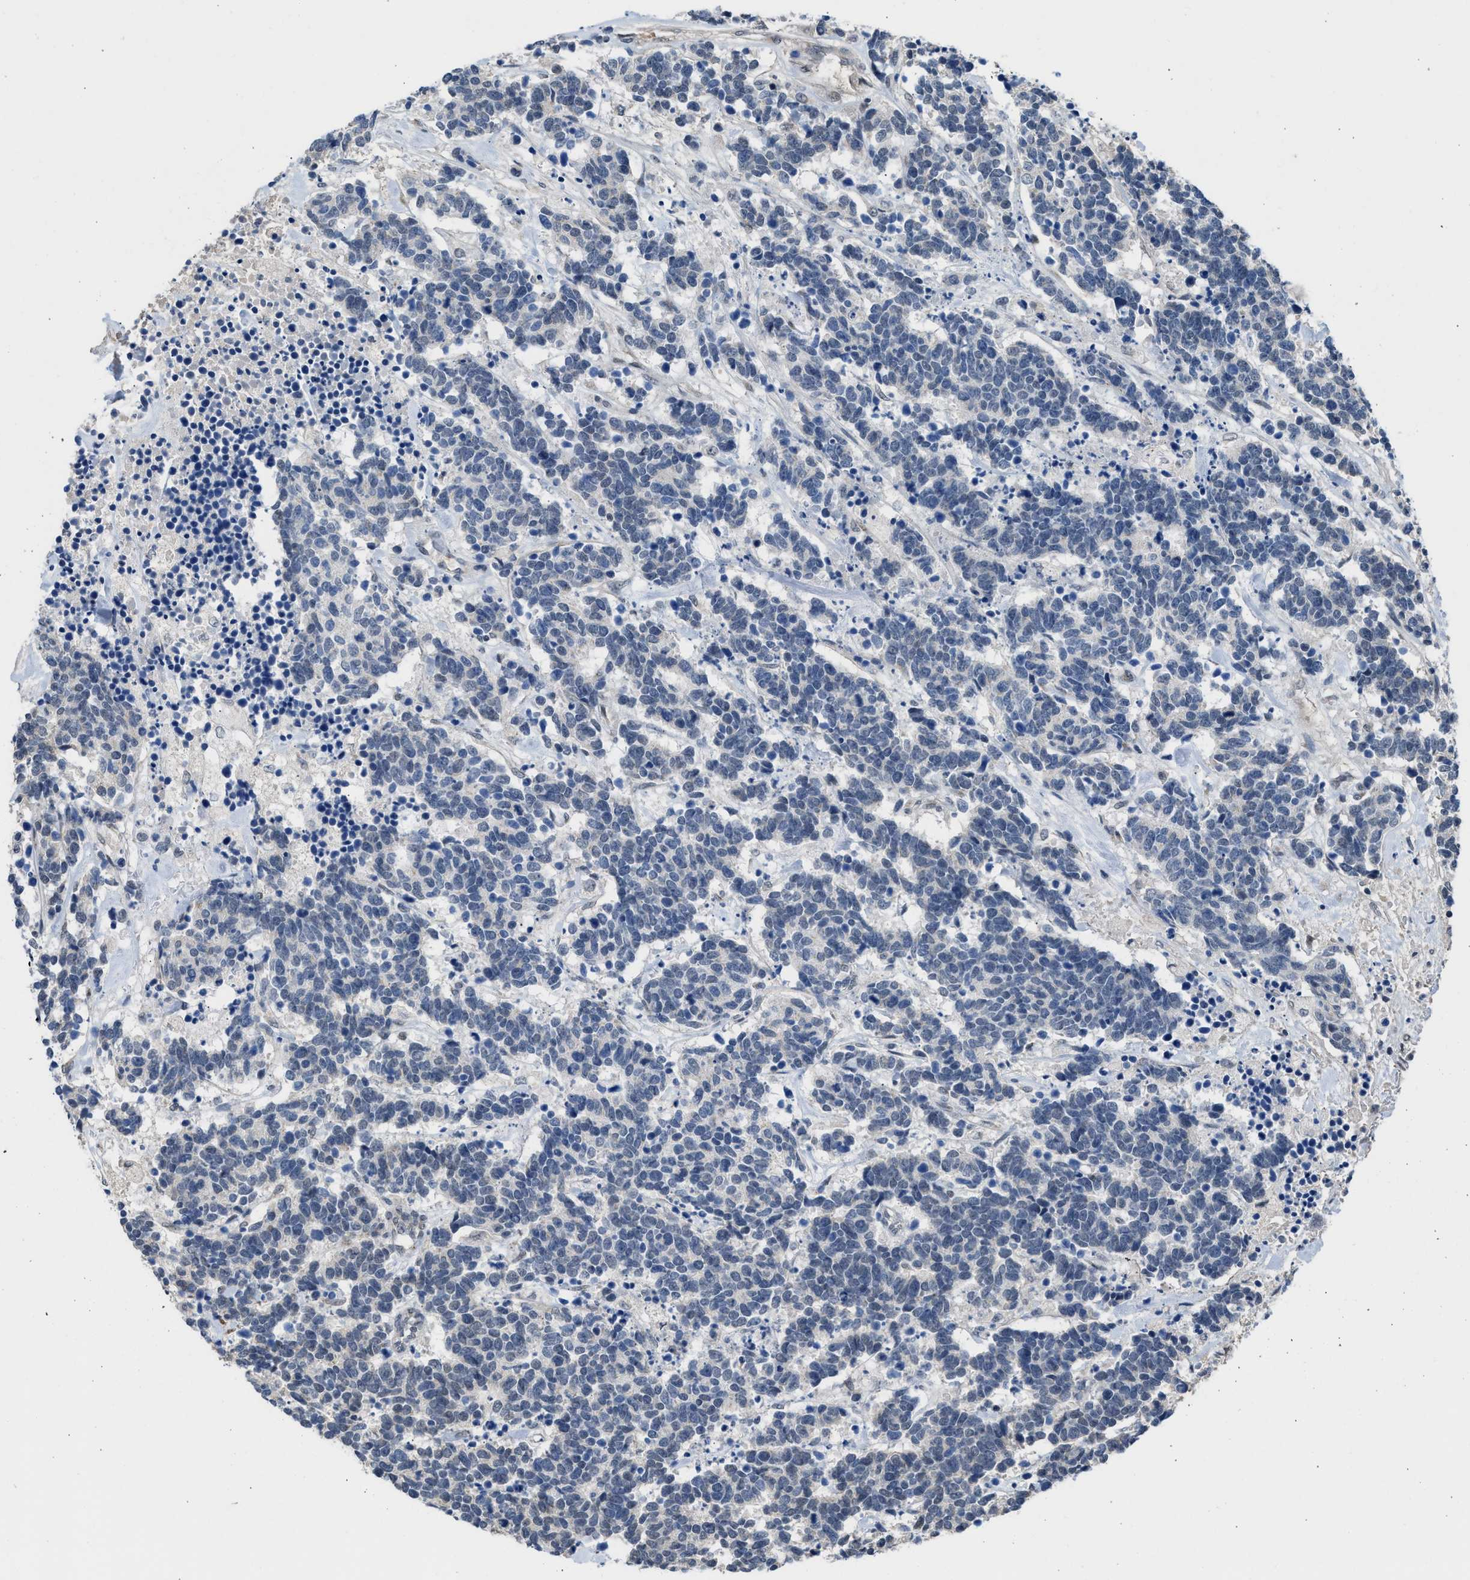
{"staining": {"intensity": "negative", "quantity": "none", "location": "none"}, "tissue": "carcinoid", "cell_type": "Tumor cells", "image_type": "cancer", "snomed": [{"axis": "morphology", "description": "Carcinoma, NOS"}, {"axis": "morphology", "description": "Carcinoid, malignant, NOS"}, {"axis": "topography", "description": "Urinary bladder"}], "caption": "Immunohistochemistry of malignant carcinoid exhibits no expression in tumor cells.", "gene": "TERF2IP", "patient": {"sex": "male", "age": 57}}